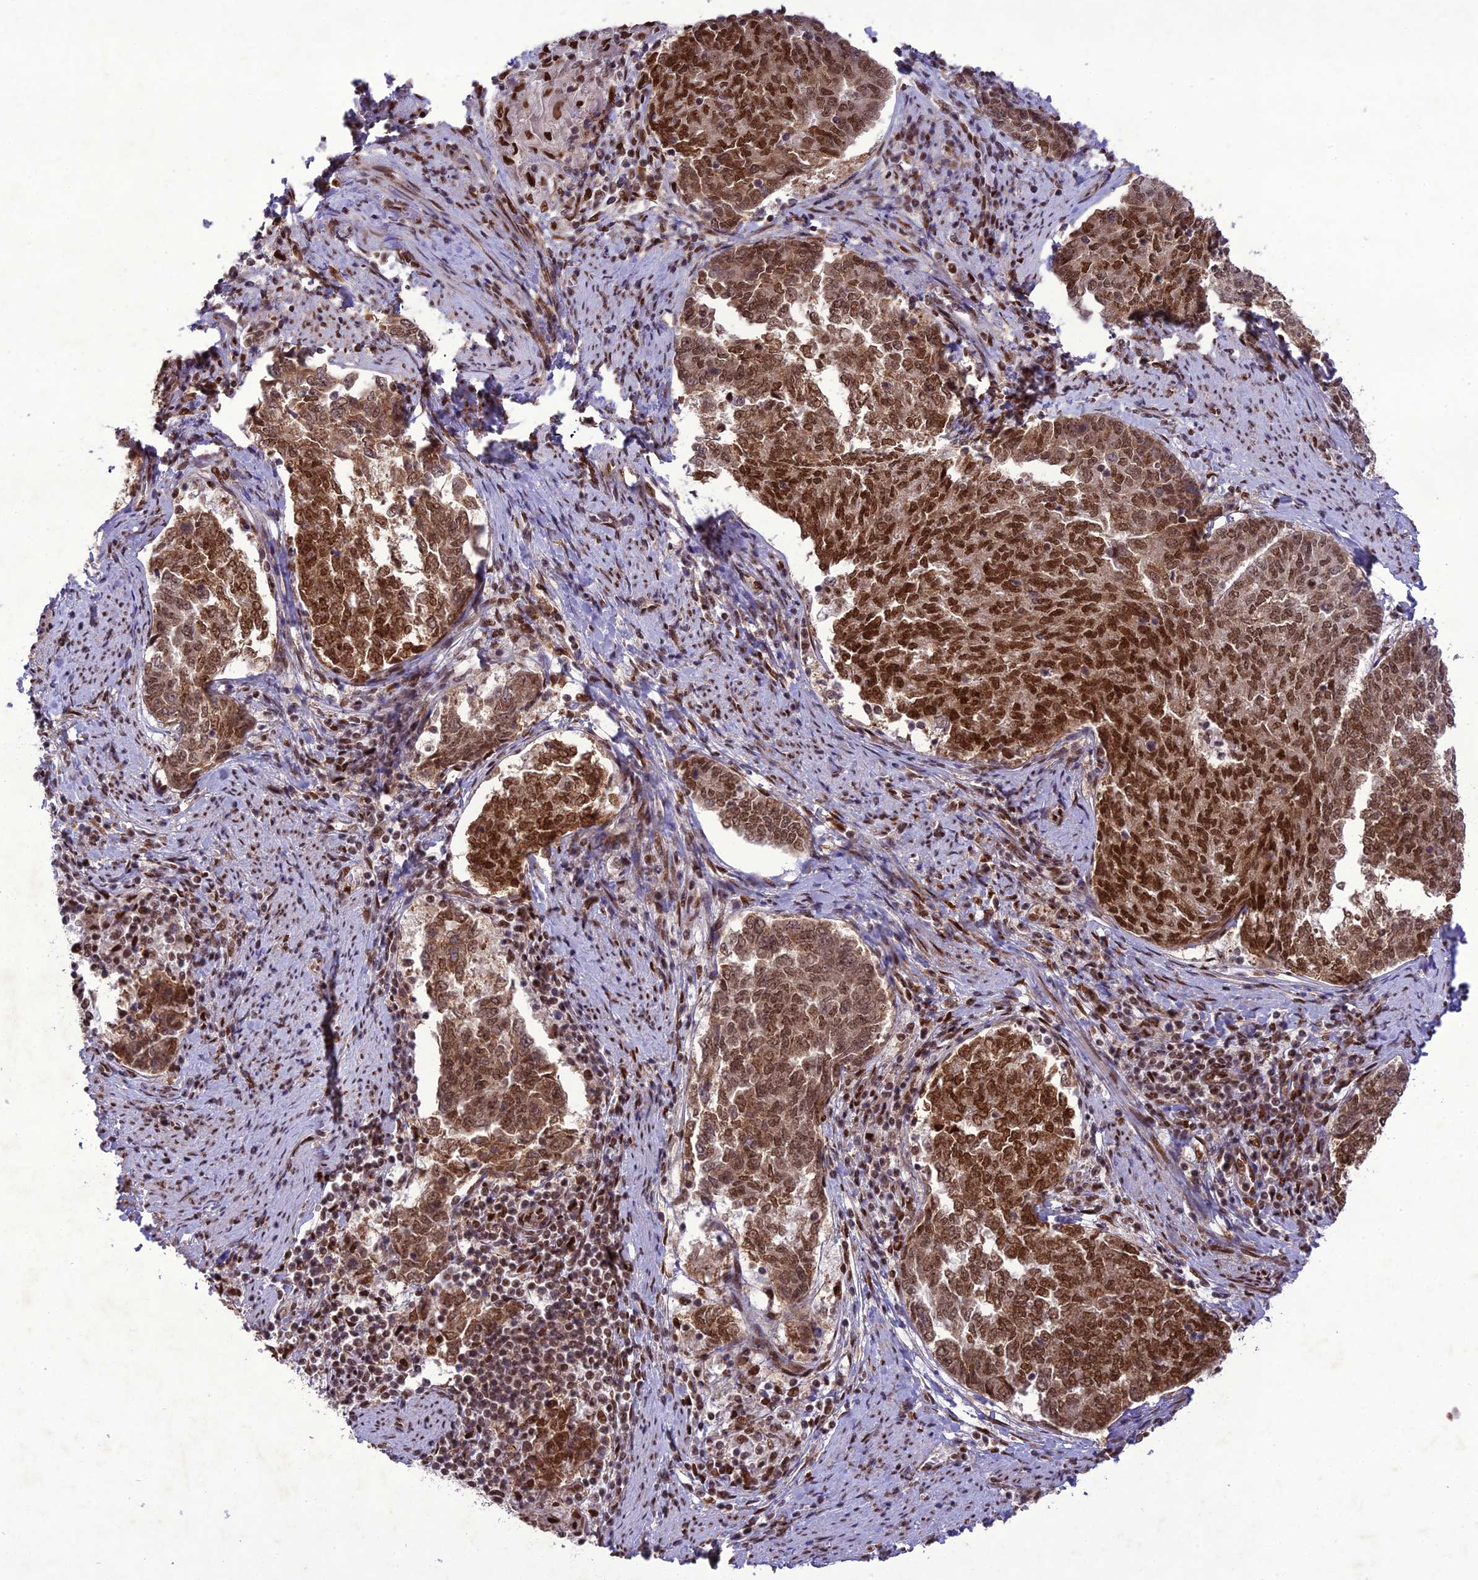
{"staining": {"intensity": "strong", "quantity": ">75%", "location": "cytoplasmic/membranous,nuclear"}, "tissue": "endometrial cancer", "cell_type": "Tumor cells", "image_type": "cancer", "snomed": [{"axis": "morphology", "description": "Adenocarcinoma, NOS"}, {"axis": "topography", "description": "Endometrium"}], "caption": "A brown stain labels strong cytoplasmic/membranous and nuclear staining of a protein in human endometrial cancer (adenocarcinoma) tumor cells.", "gene": "DDX1", "patient": {"sex": "female", "age": 80}}